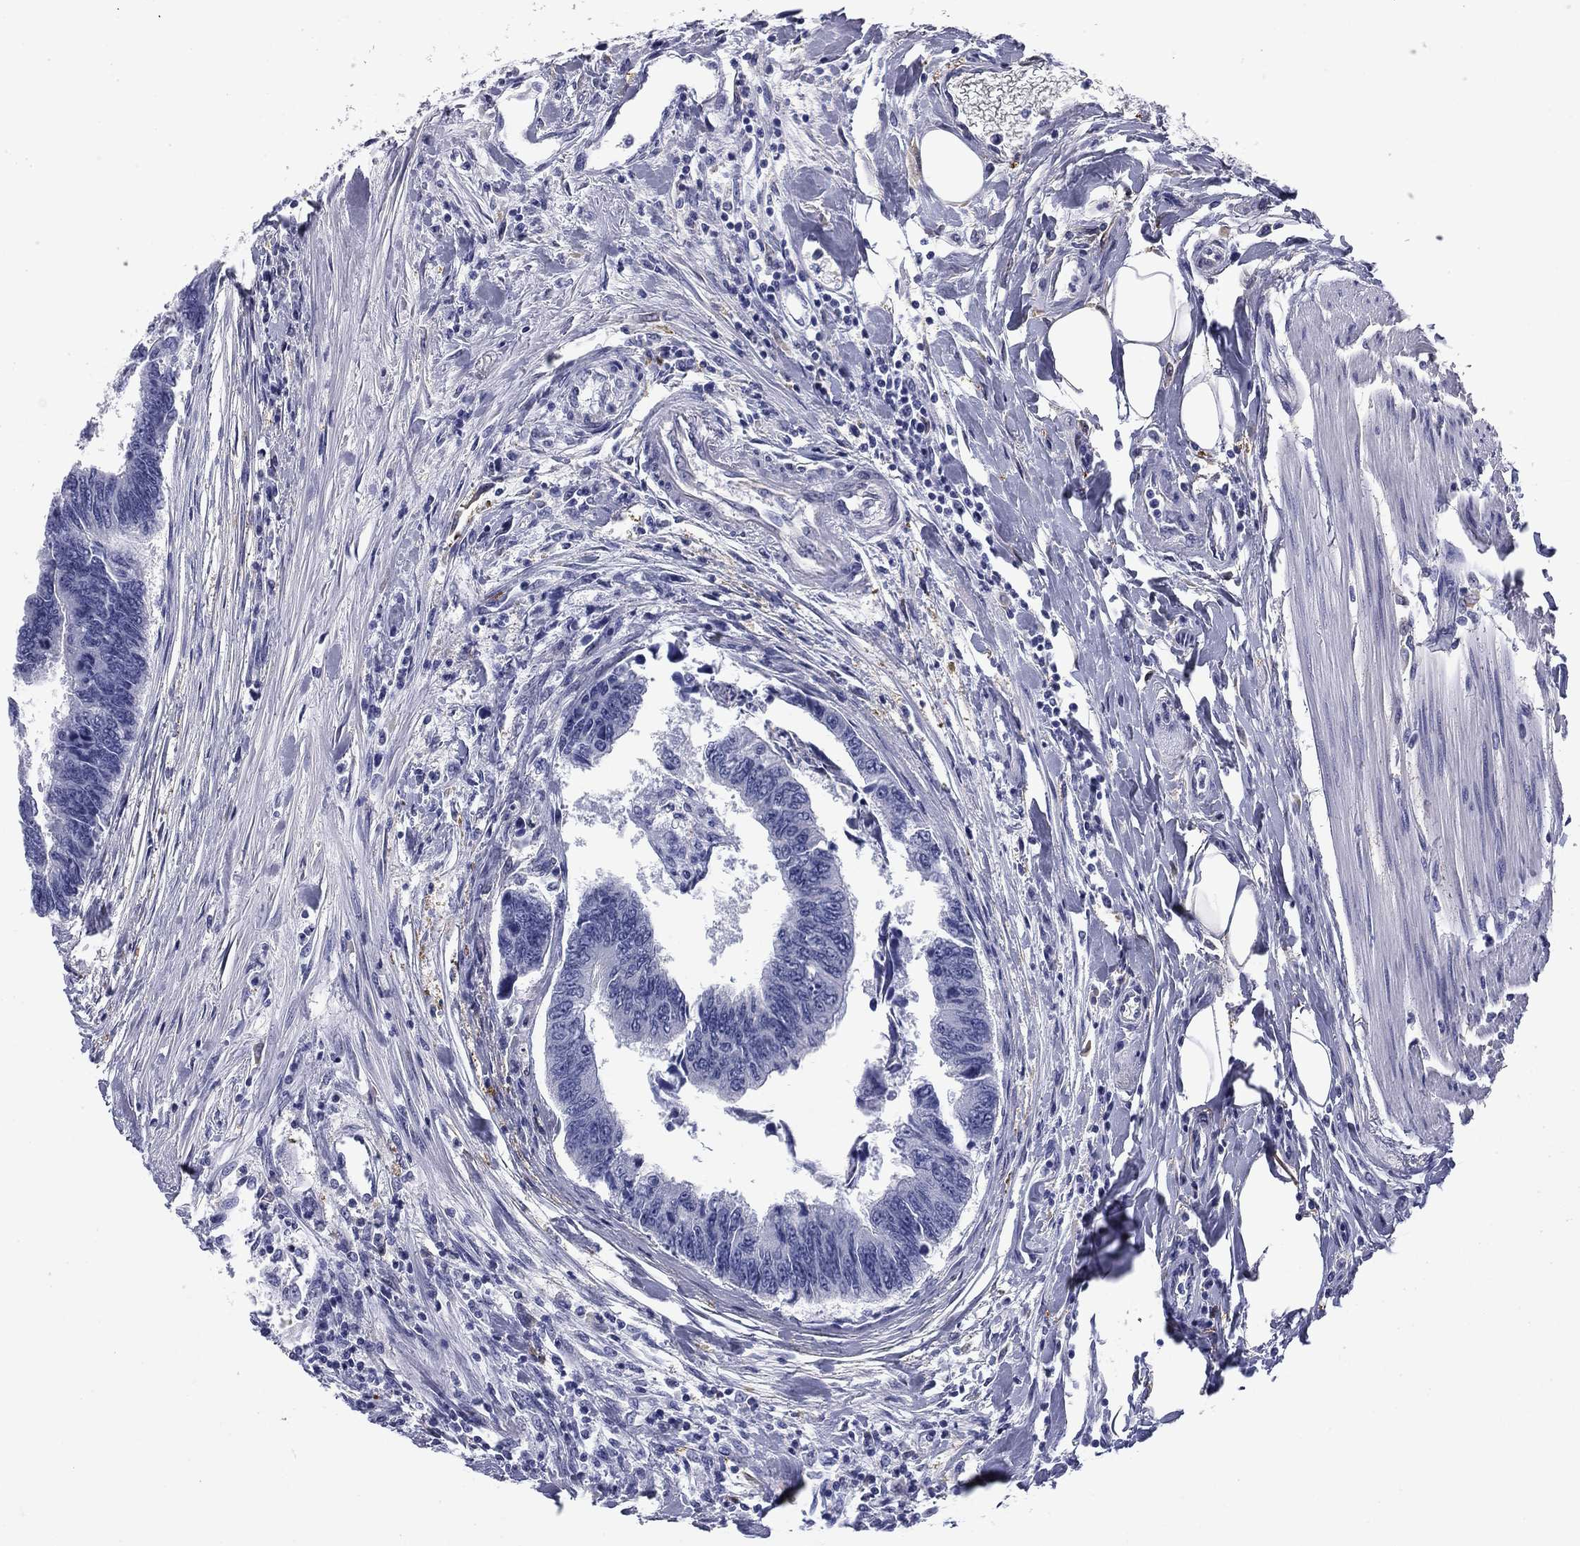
{"staining": {"intensity": "negative", "quantity": "none", "location": "none"}, "tissue": "colorectal cancer", "cell_type": "Tumor cells", "image_type": "cancer", "snomed": [{"axis": "morphology", "description": "Adenocarcinoma, NOS"}, {"axis": "topography", "description": "Colon"}], "caption": "Immunohistochemistry (IHC) histopathology image of neoplastic tissue: human colorectal cancer (adenocarcinoma) stained with DAB demonstrates no significant protein expression in tumor cells.", "gene": "BCL2L14", "patient": {"sex": "female", "age": 65}}